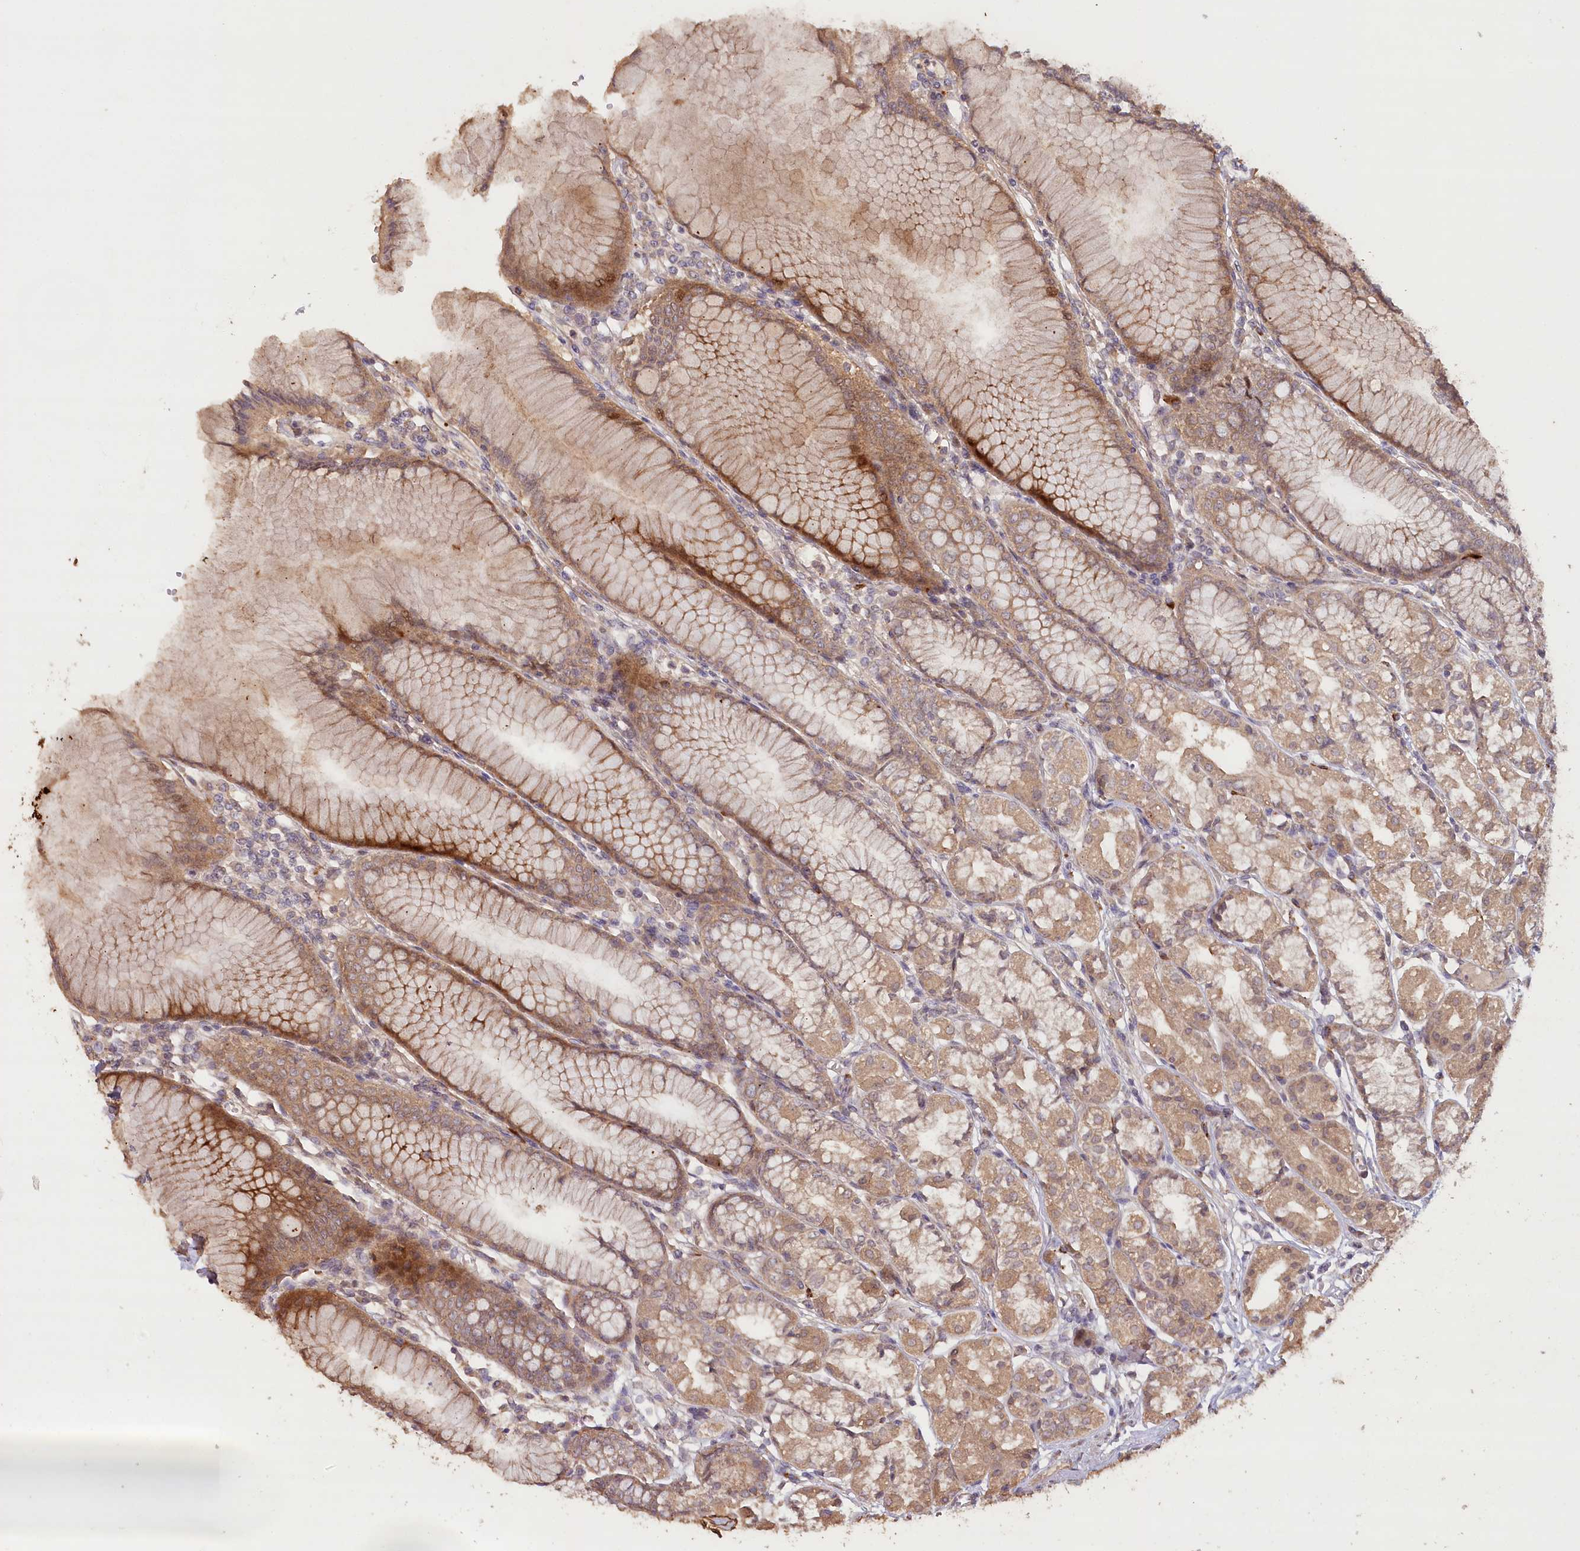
{"staining": {"intensity": "moderate", "quantity": ">75%", "location": "cytoplasmic/membranous"}, "tissue": "stomach", "cell_type": "Glandular cells", "image_type": "normal", "snomed": [{"axis": "morphology", "description": "Normal tissue, NOS"}, {"axis": "topography", "description": "Stomach"}], "caption": "This photomicrograph demonstrates immunohistochemistry staining of unremarkable stomach, with medium moderate cytoplasmic/membranous staining in about >75% of glandular cells.", "gene": "IRAK1BP1", "patient": {"sex": "female", "age": 57}}